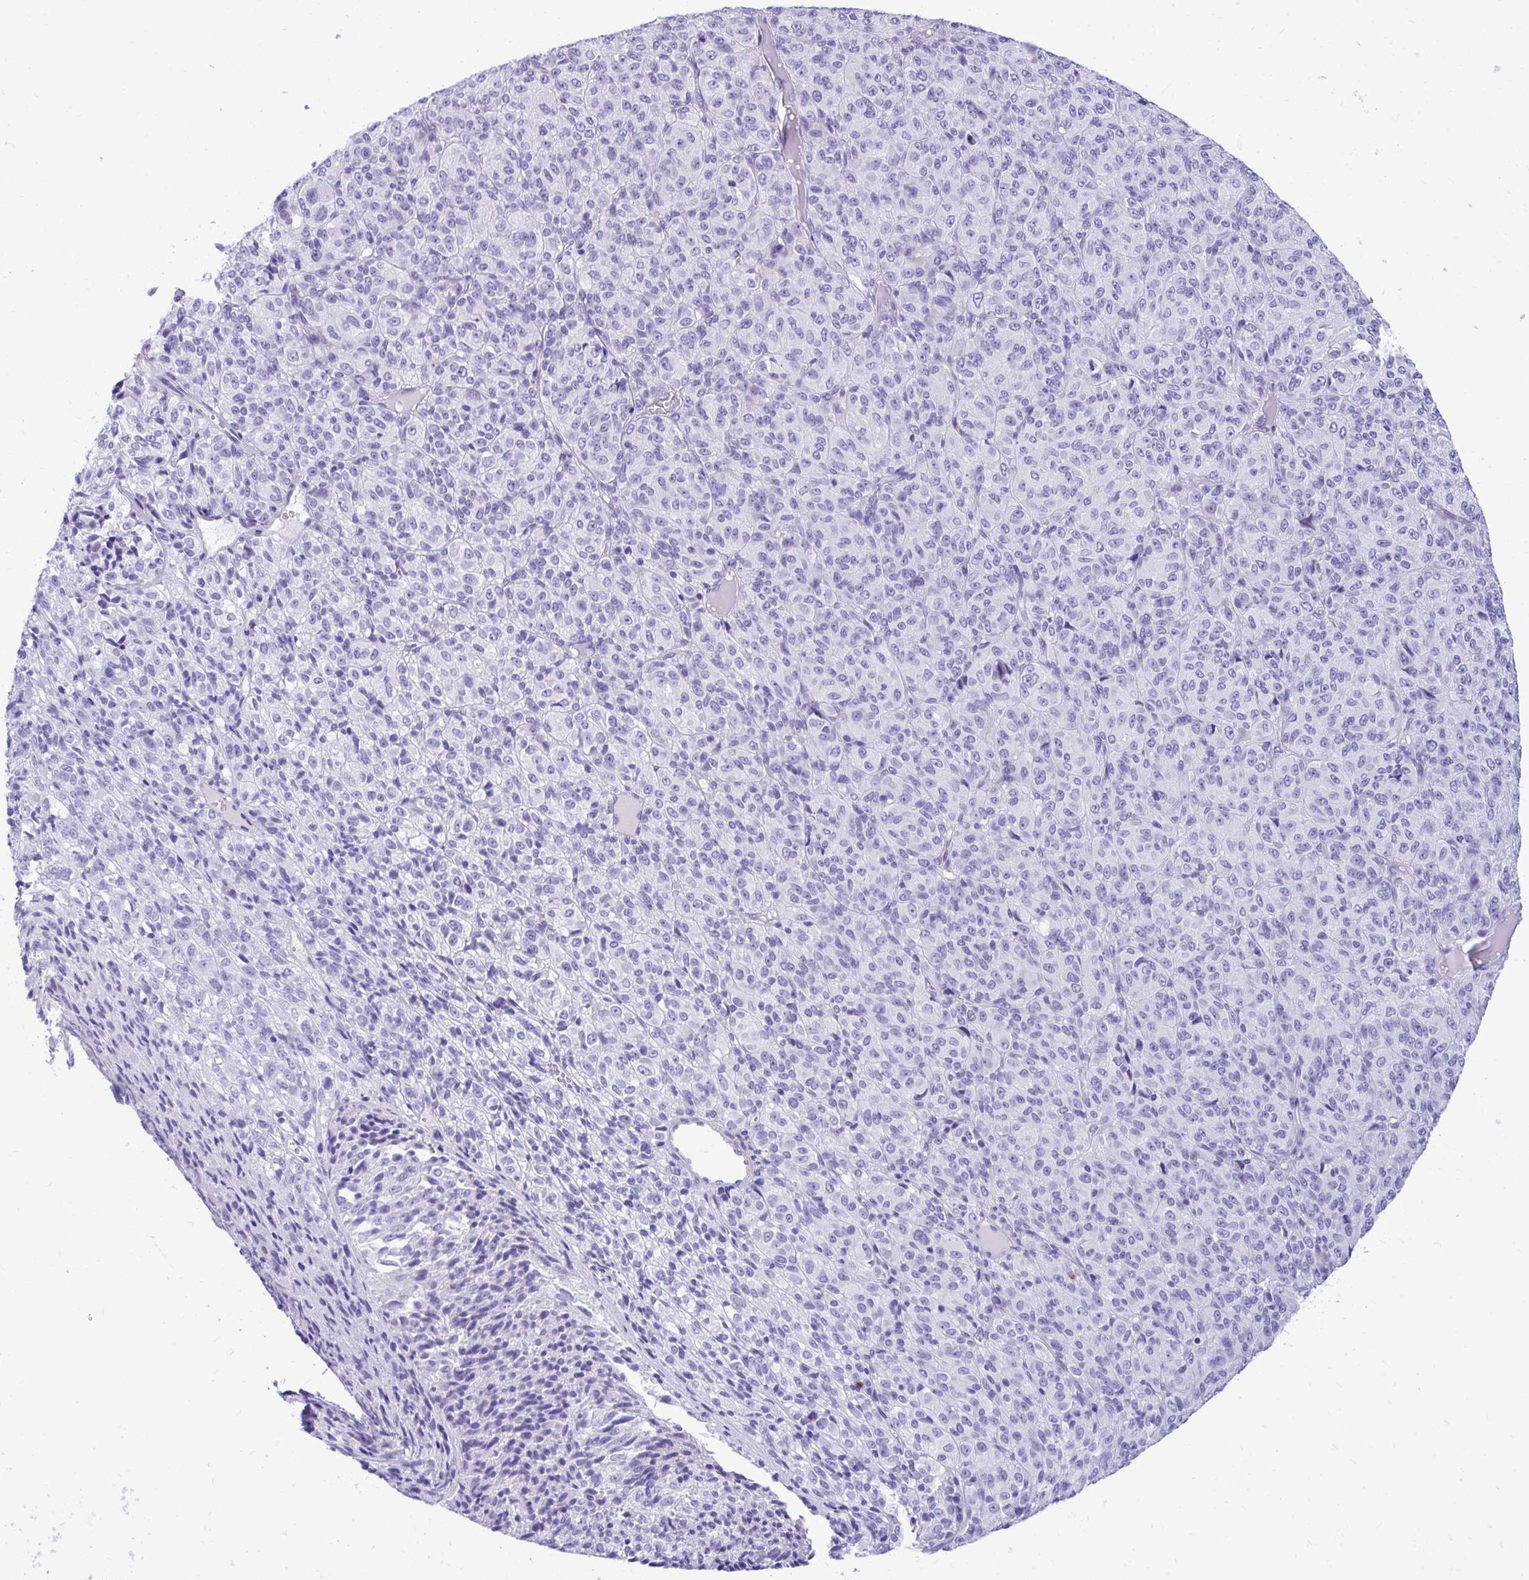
{"staining": {"intensity": "negative", "quantity": "none", "location": "none"}, "tissue": "melanoma", "cell_type": "Tumor cells", "image_type": "cancer", "snomed": [{"axis": "morphology", "description": "Malignant melanoma, Metastatic site"}, {"axis": "topography", "description": "Brain"}], "caption": "Photomicrograph shows no protein positivity in tumor cells of malignant melanoma (metastatic site) tissue. The staining was performed using DAB (3,3'-diaminobenzidine) to visualize the protein expression in brown, while the nuclei were stained in blue with hematoxylin (Magnification: 20x).", "gene": "ANKDD1B", "patient": {"sex": "female", "age": 56}}